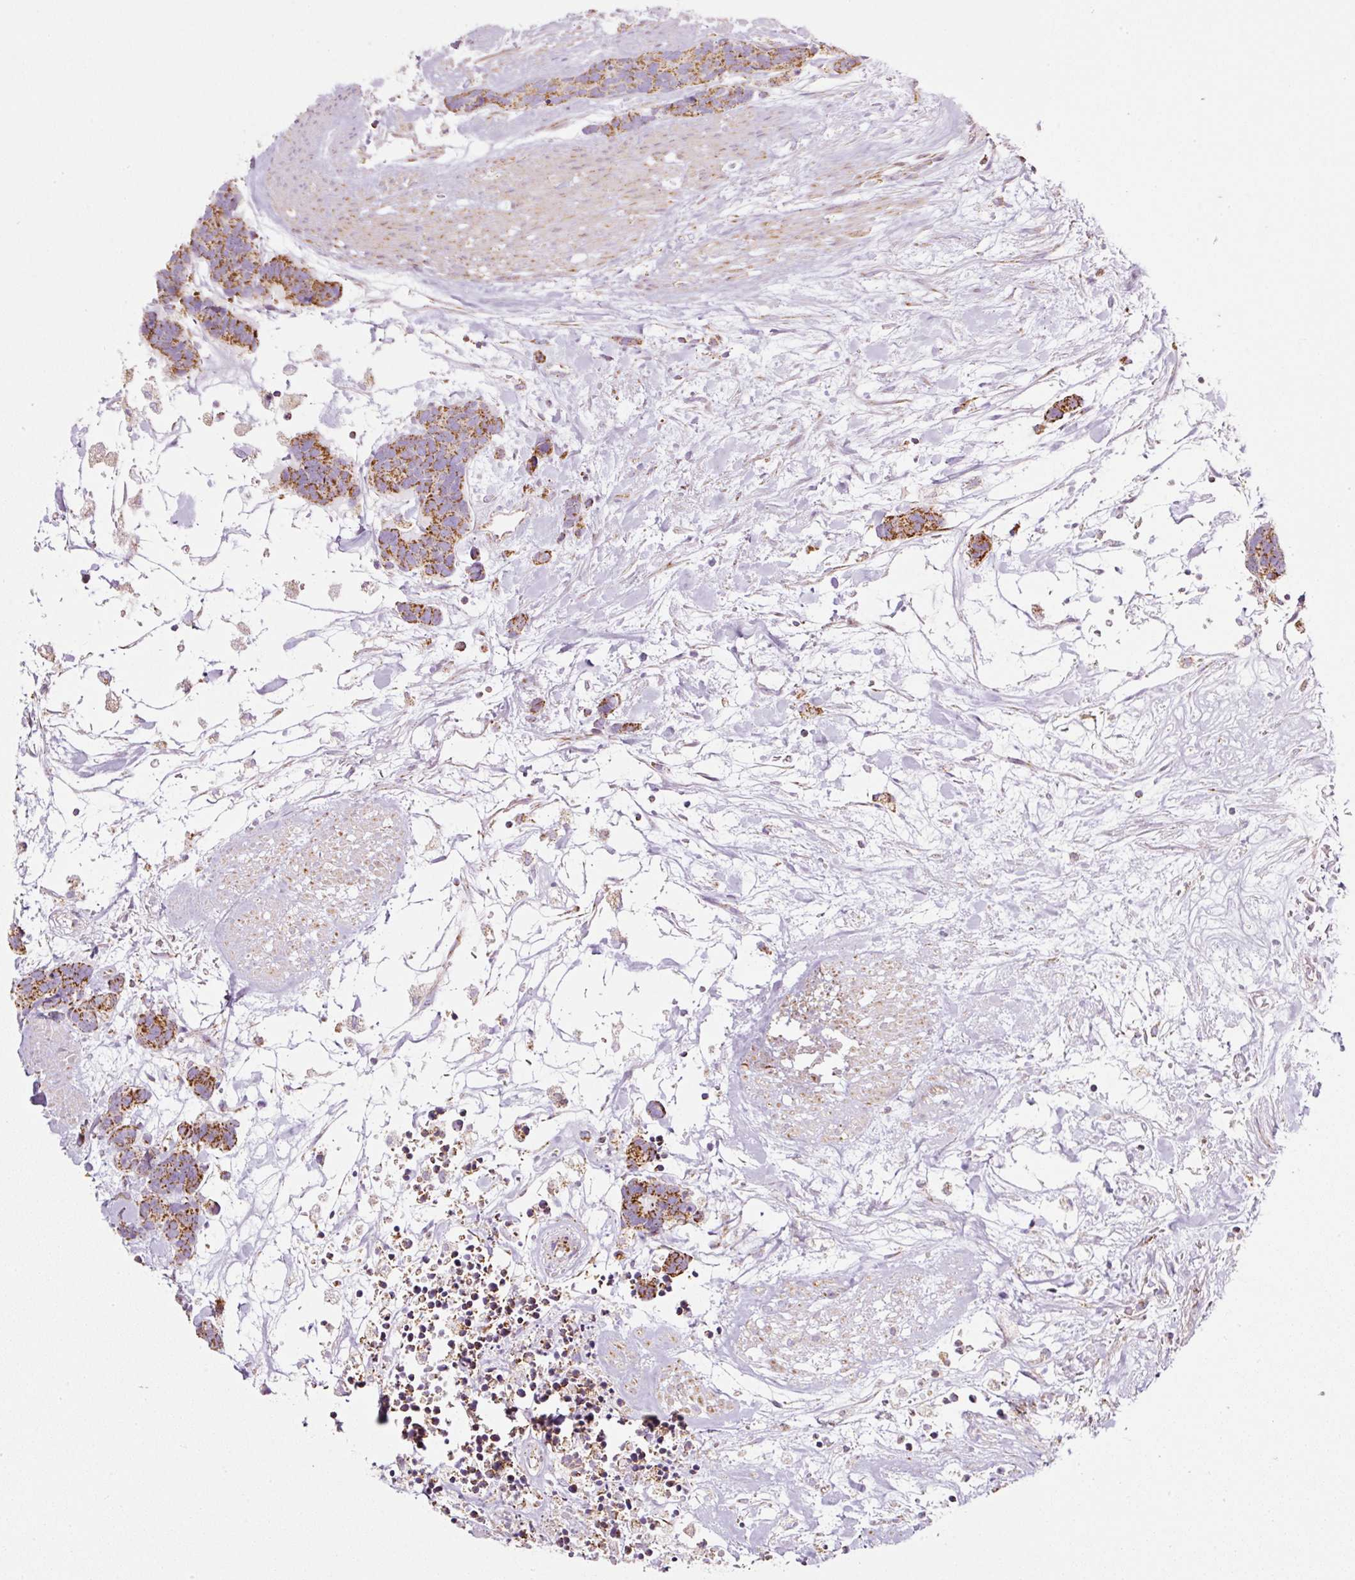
{"staining": {"intensity": "moderate", "quantity": ">75%", "location": "cytoplasmic/membranous"}, "tissue": "carcinoid", "cell_type": "Tumor cells", "image_type": "cancer", "snomed": [{"axis": "morphology", "description": "Carcinoma, NOS"}, {"axis": "morphology", "description": "Carcinoid, malignant, NOS"}, {"axis": "topography", "description": "Urinary bladder"}], "caption": "A histopathology image of carcinoid stained for a protein displays moderate cytoplasmic/membranous brown staining in tumor cells.", "gene": "SDHA", "patient": {"sex": "male", "age": 57}}